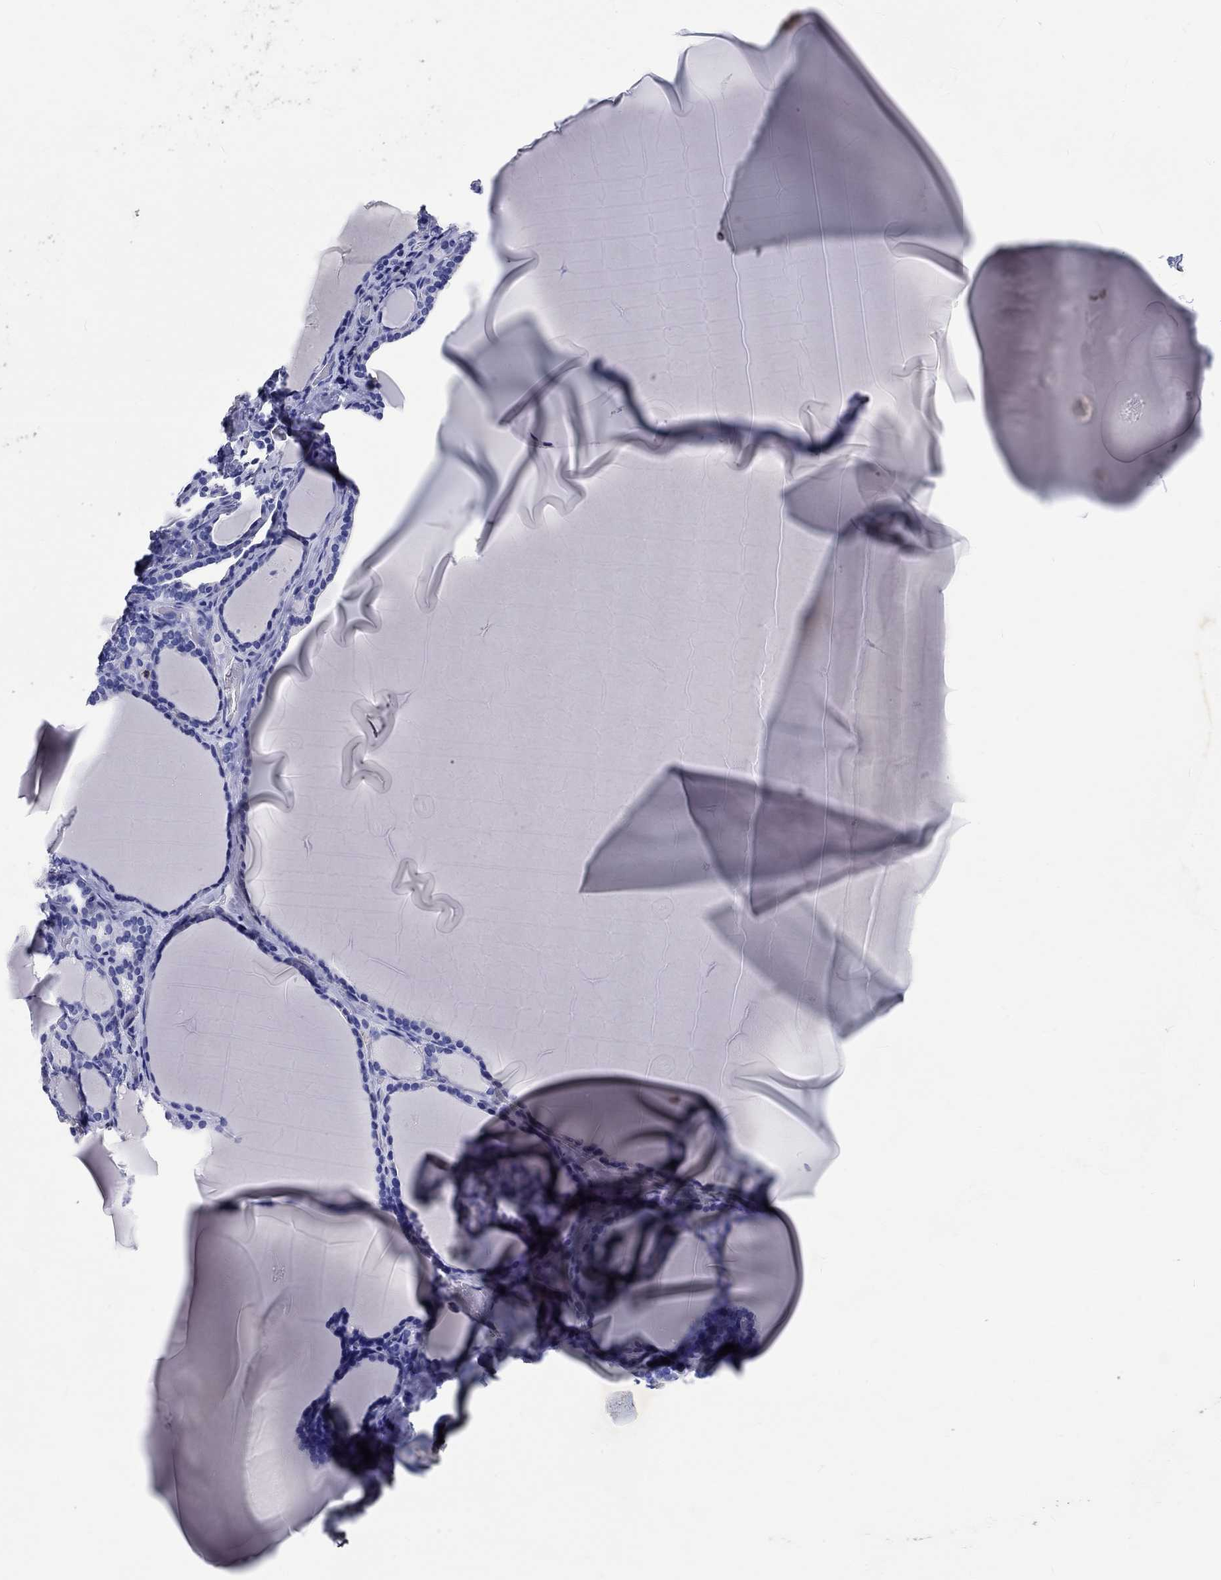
{"staining": {"intensity": "negative", "quantity": "none", "location": "none"}, "tissue": "thyroid gland", "cell_type": "Glandular cells", "image_type": "normal", "snomed": [{"axis": "morphology", "description": "Normal tissue, NOS"}, {"axis": "morphology", "description": "Hyperplasia, NOS"}, {"axis": "topography", "description": "Thyroid gland"}], "caption": "There is no significant staining in glandular cells of thyroid gland. (DAB IHC visualized using brightfield microscopy, high magnification).", "gene": "EPX", "patient": {"sex": "female", "age": 27}}